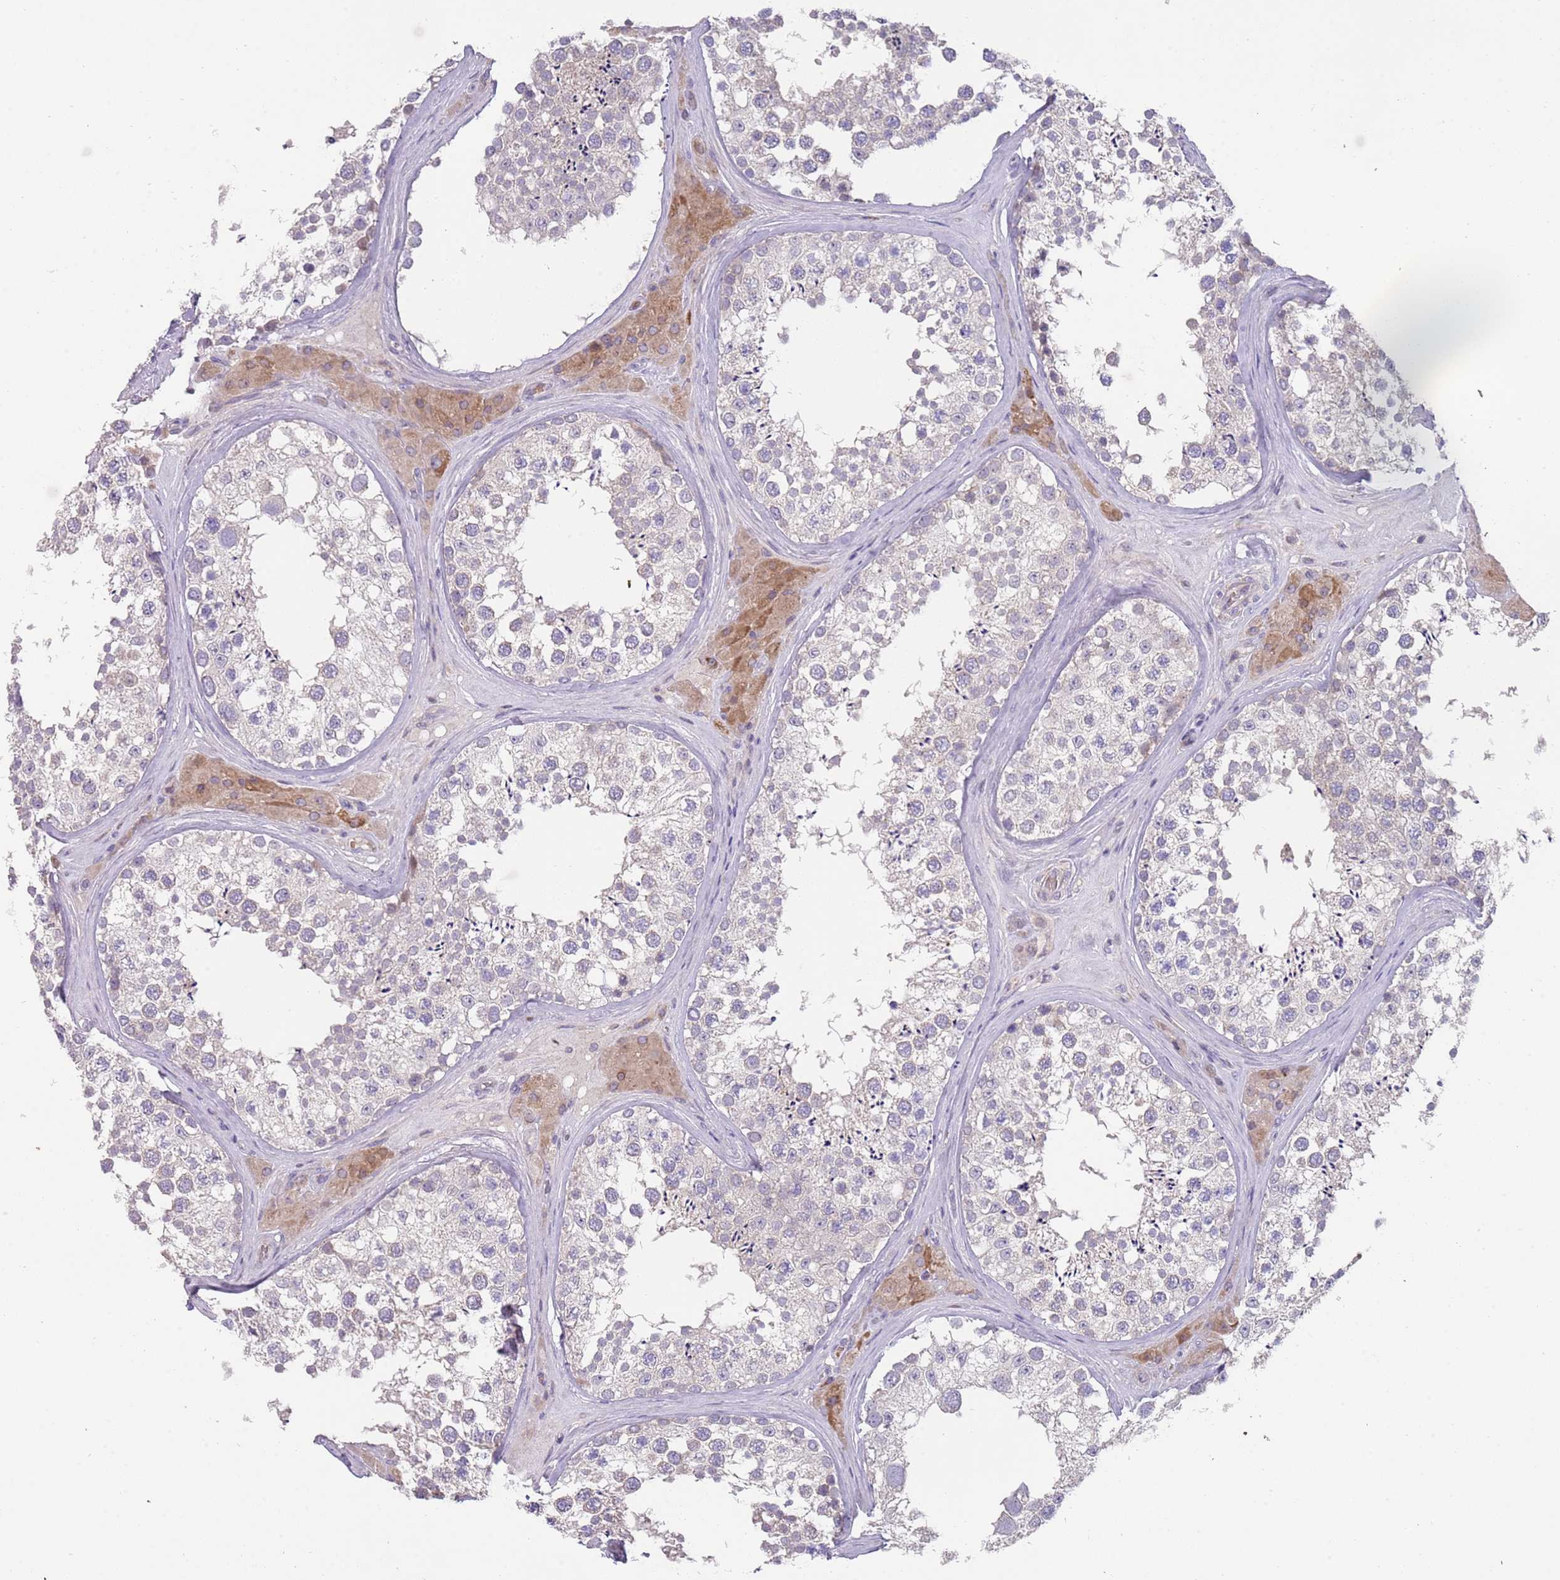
{"staining": {"intensity": "negative", "quantity": "none", "location": "none"}, "tissue": "testis", "cell_type": "Cells in seminiferous ducts", "image_type": "normal", "snomed": [{"axis": "morphology", "description": "Normal tissue, NOS"}, {"axis": "topography", "description": "Testis"}], "caption": "Immunohistochemical staining of normal testis exhibits no significant staining in cells in seminiferous ducts. (Immunohistochemistry, brightfield microscopy, high magnification).", "gene": "PRAC1", "patient": {"sex": "male", "age": 46}}